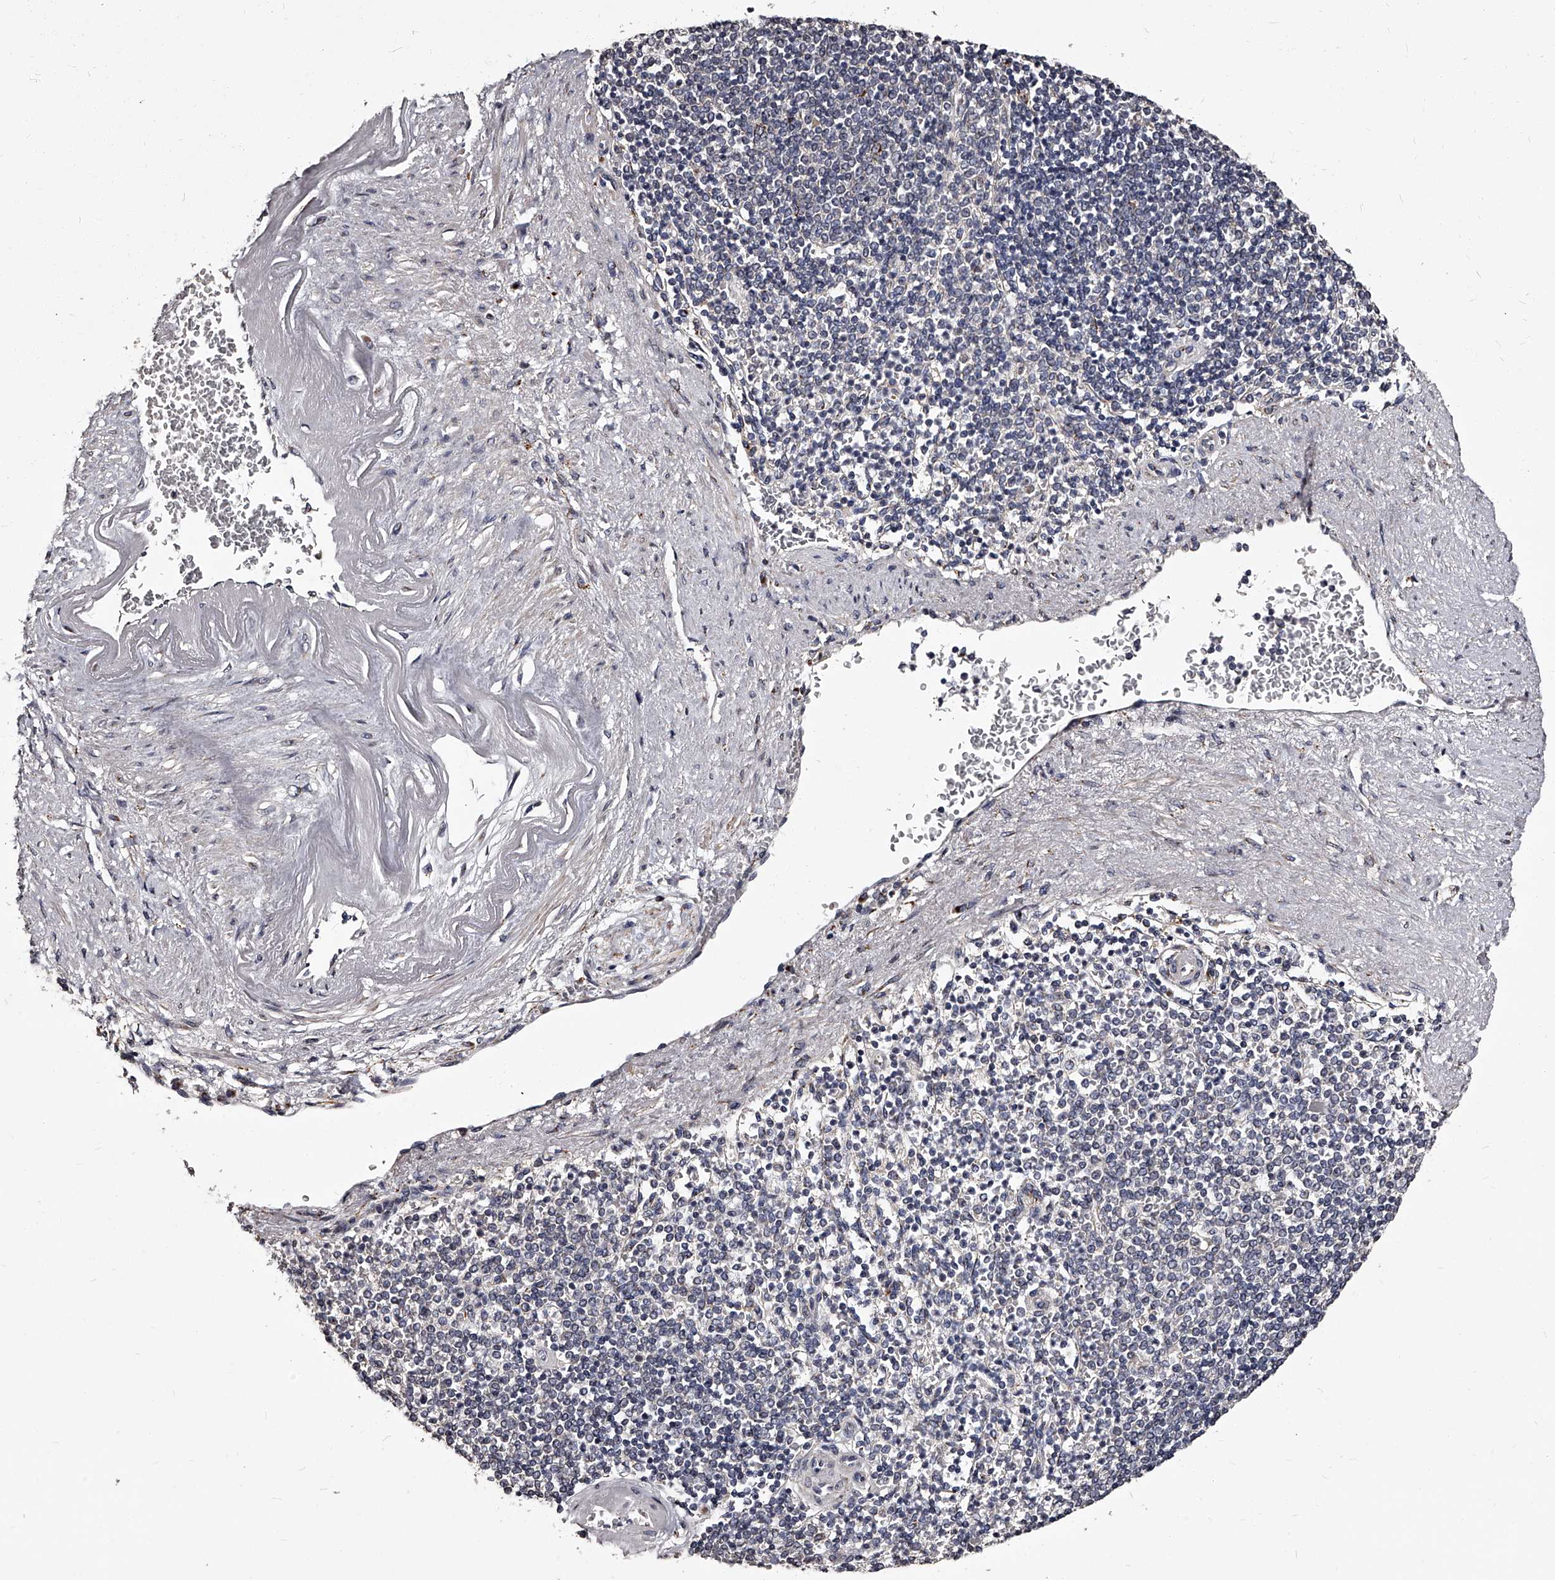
{"staining": {"intensity": "negative", "quantity": "none", "location": "none"}, "tissue": "spleen", "cell_type": "Cells in red pulp", "image_type": "normal", "snomed": [{"axis": "morphology", "description": "Normal tissue, NOS"}, {"axis": "topography", "description": "Spleen"}], "caption": "Immunohistochemistry (IHC) photomicrograph of normal human spleen stained for a protein (brown), which exhibits no expression in cells in red pulp.", "gene": "RSC1A1", "patient": {"sex": "female", "age": 74}}